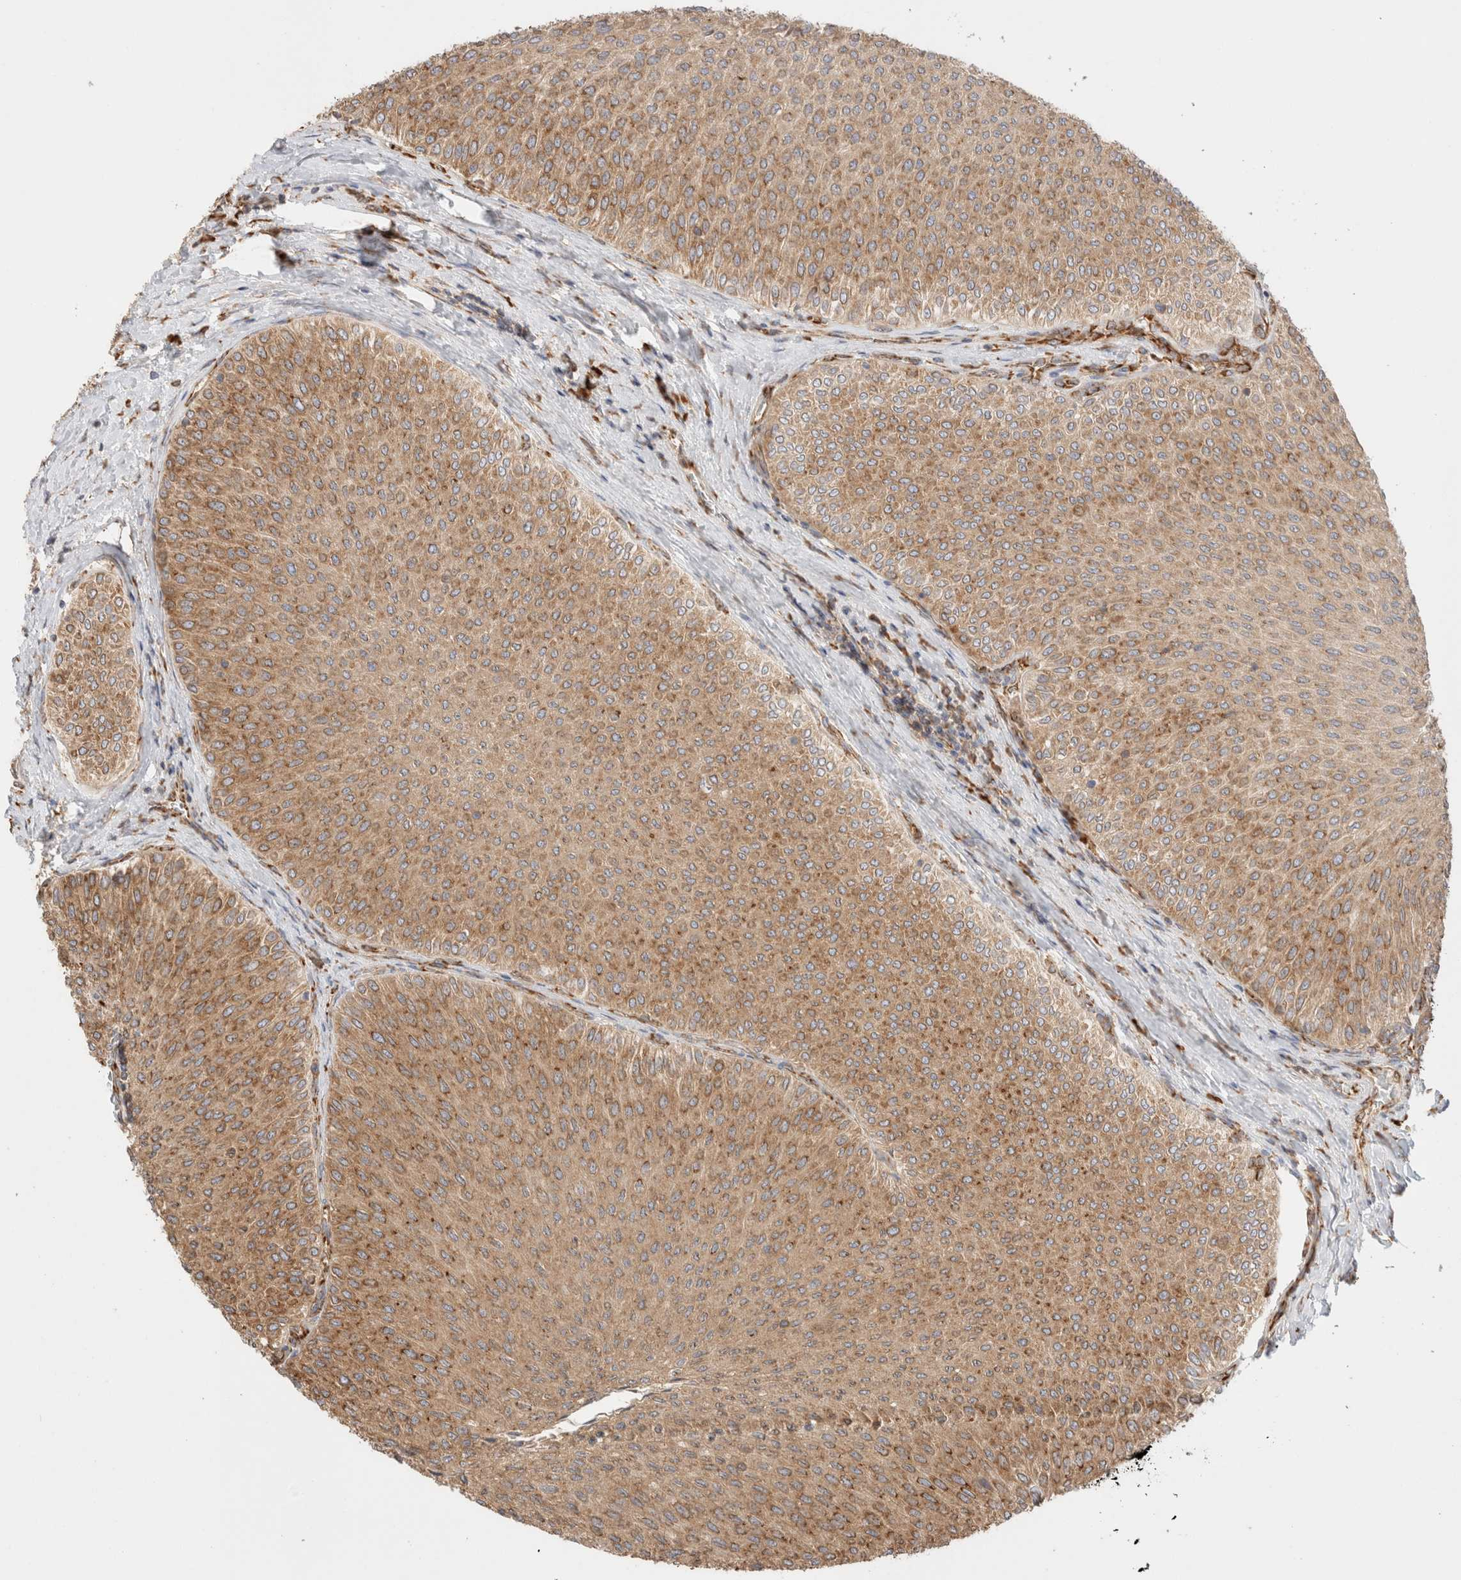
{"staining": {"intensity": "moderate", "quantity": ">75%", "location": "cytoplasmic/membranous"}, "tissue": "urothelial cancer", "cell_type": "Tumor cells", "image_type": "cancer", "snomed": [{"axis": "morphology", "description": "Urothelial carcinoma, Low grade"}, {"axis": "topography", "description": "Urinary bladder"}], "caption": "A histopathology image showing moderate cytoplasmic/membranous expression in approximately >75% of tumor cells in urothelial cancer, as visualized by brown immunohistochemical staining.", "gene": "ZC2HC1A", "patient": {"sex": "male", "age": 78}}